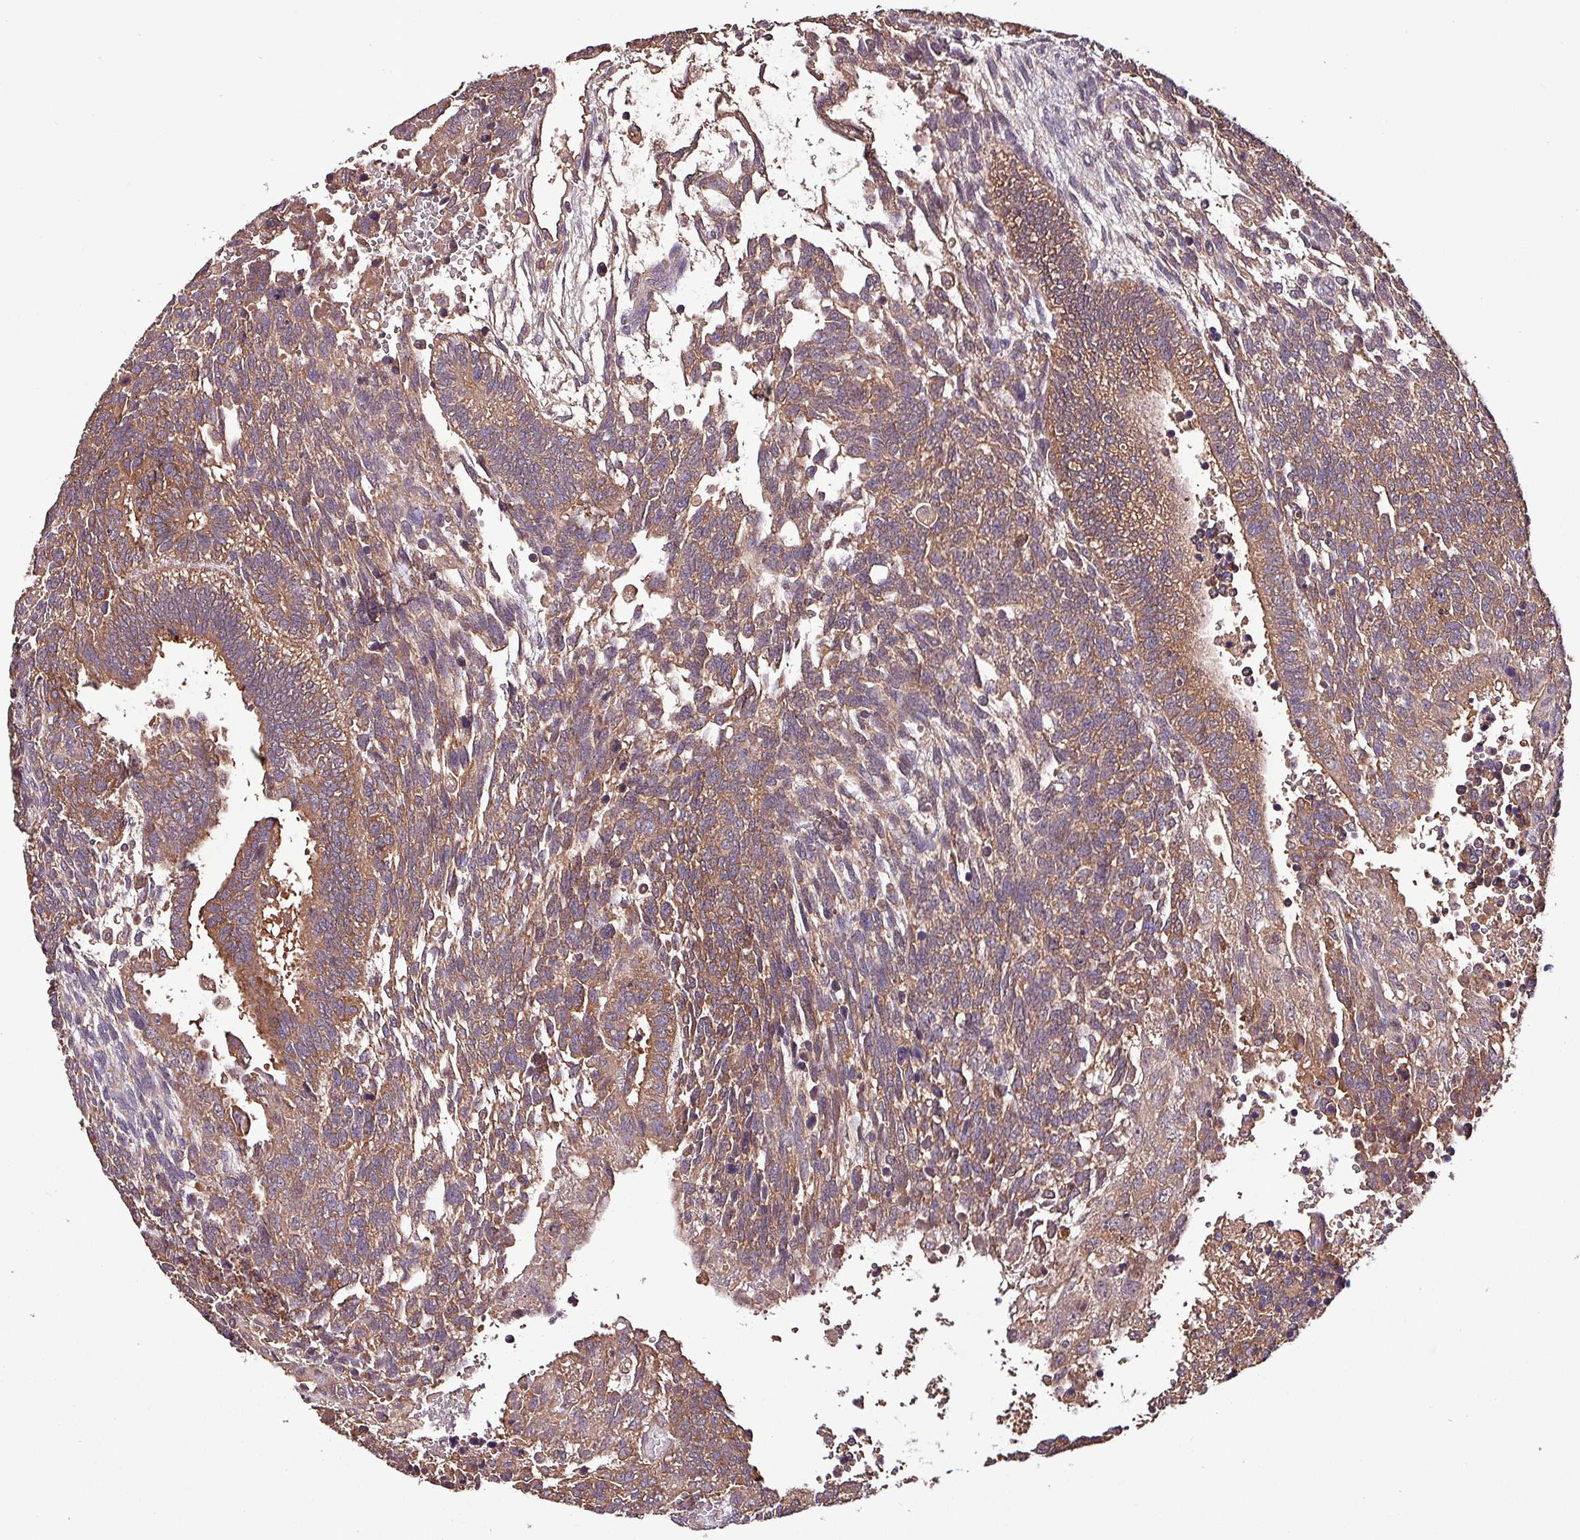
{"staining": {"intensity": "moderate", "quantity": ">75%", "location": "cytoplasmic/membranous"}, "tissue": "testis cancer", "cell_type": "Tumor cells", "image_type": "cancer", "snomed": [{"axis": "morphology", "description": "Carcinoma, Embryonal, NOS"}, {"axis": "topography", "description": "Testis"}], "caption": "Tumor cells display medium levels of moderate cytoplasmic/membranous staining in approximately >75% of cells in human embryonal carcinoma (testis).", "gene": "PAFAH1B2", "patient": {"sex": "male", "age": 23}}